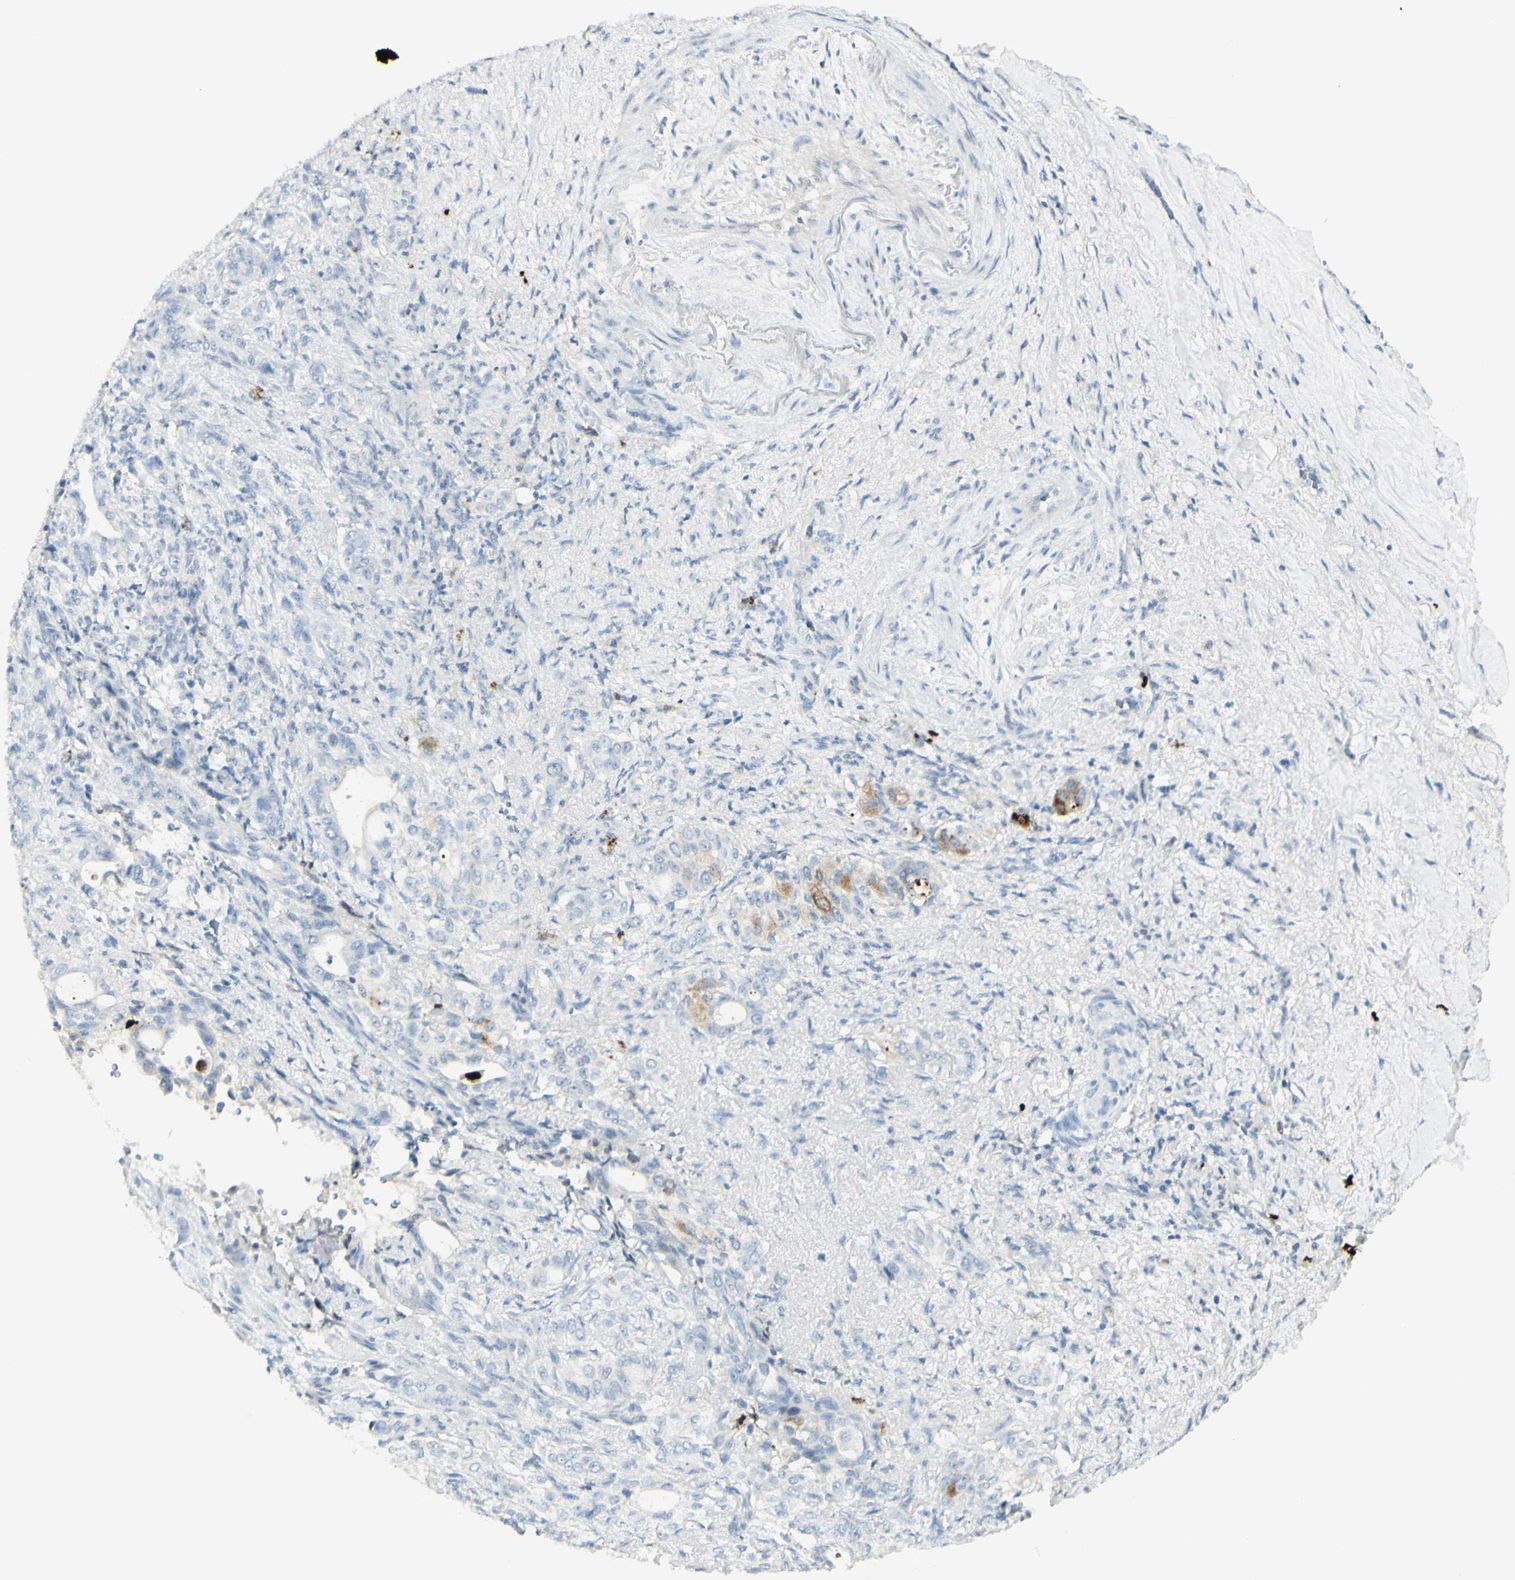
{"staining": {"intensity": "weak", "quantity": "<25%", "location": "cytoplasmic/membranous"}, "tissue": "liver cancer", "cell_type": "Tumor cells", "image_type": "cancer", "snomed": [{"axis": "morphology", "description": "Cholangiocarcinoma"}, {"axis": "topography", "description": "Liver"}], "caption": "This is a micrograph of immunohistochemistry (IHC) staining of liver cancer, which shows no positivity in tumor cells.", "gene": "MDK", "patient": {"sex": "female", "age": 67}}